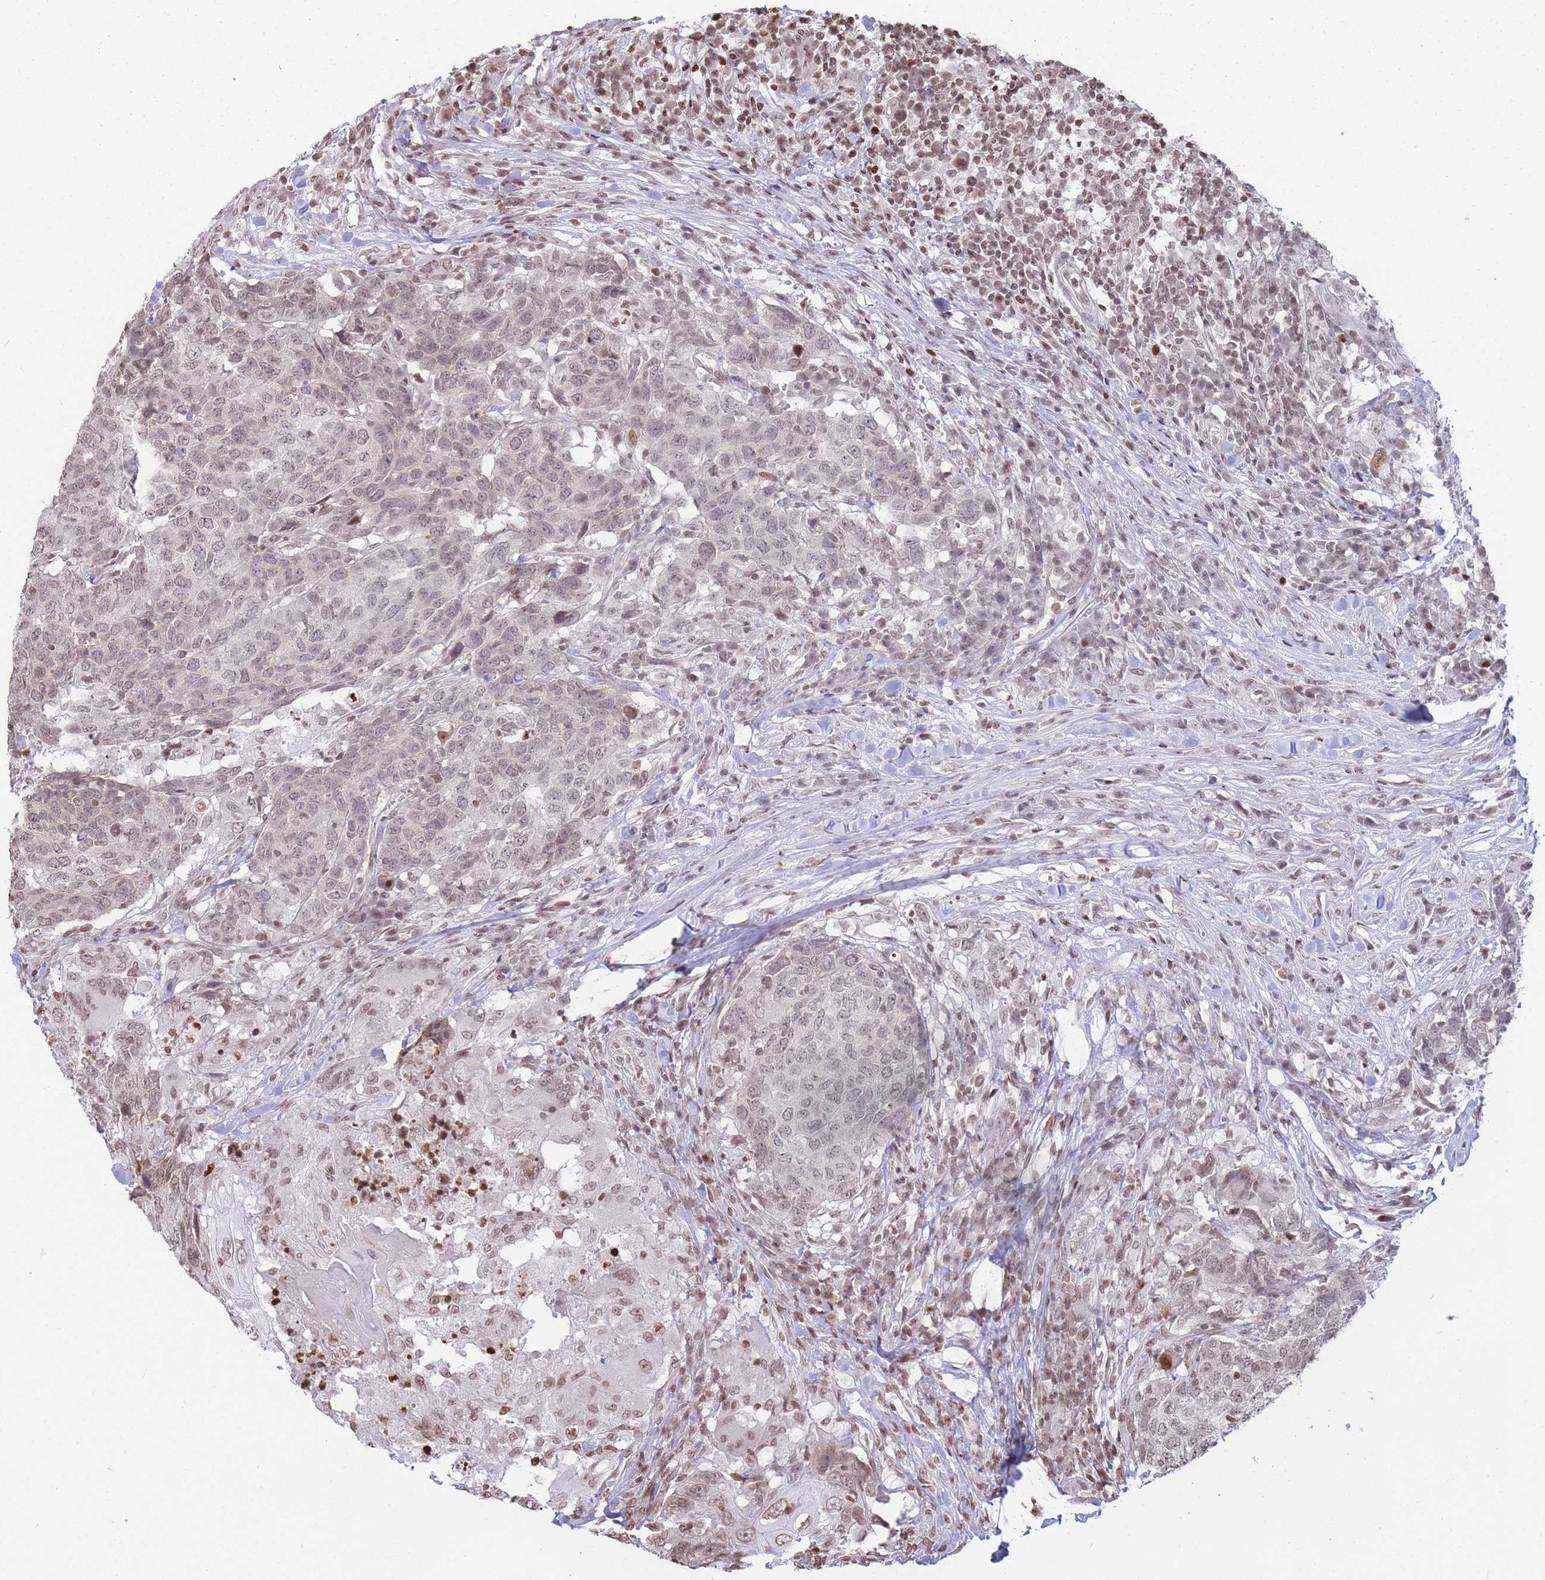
{"staining": {"intensity": "weak", "quantity": "25%-75%", "location": "nuclear"}, "tissue": "head and neck cancer", "cell_type": "Tumor cells", "image_type": "cancer", "snomed": [{"axis": "morphology", "description": "Normal tissue, NOS"}, {"axis": "morphology", "description": "Squamous cell carcinoma, NOS"}, {"axis": "topography", "description": "Skeletal muscle"}, {"axis": "topography", "description": "Vascular tissue"}, {"axis": "topography", "description": "Peripheral nerve tissue"}, {"axis": "topography", "description": "Head-Neck"}], "caption": "IHC (DAB) staining of human head and neck cancer exhibits weak nuclear protein expression in approximately 25%-75% of tumor cells.", "gene": "SHISAL1", "patient": {"sex": "male", "age": 66}}